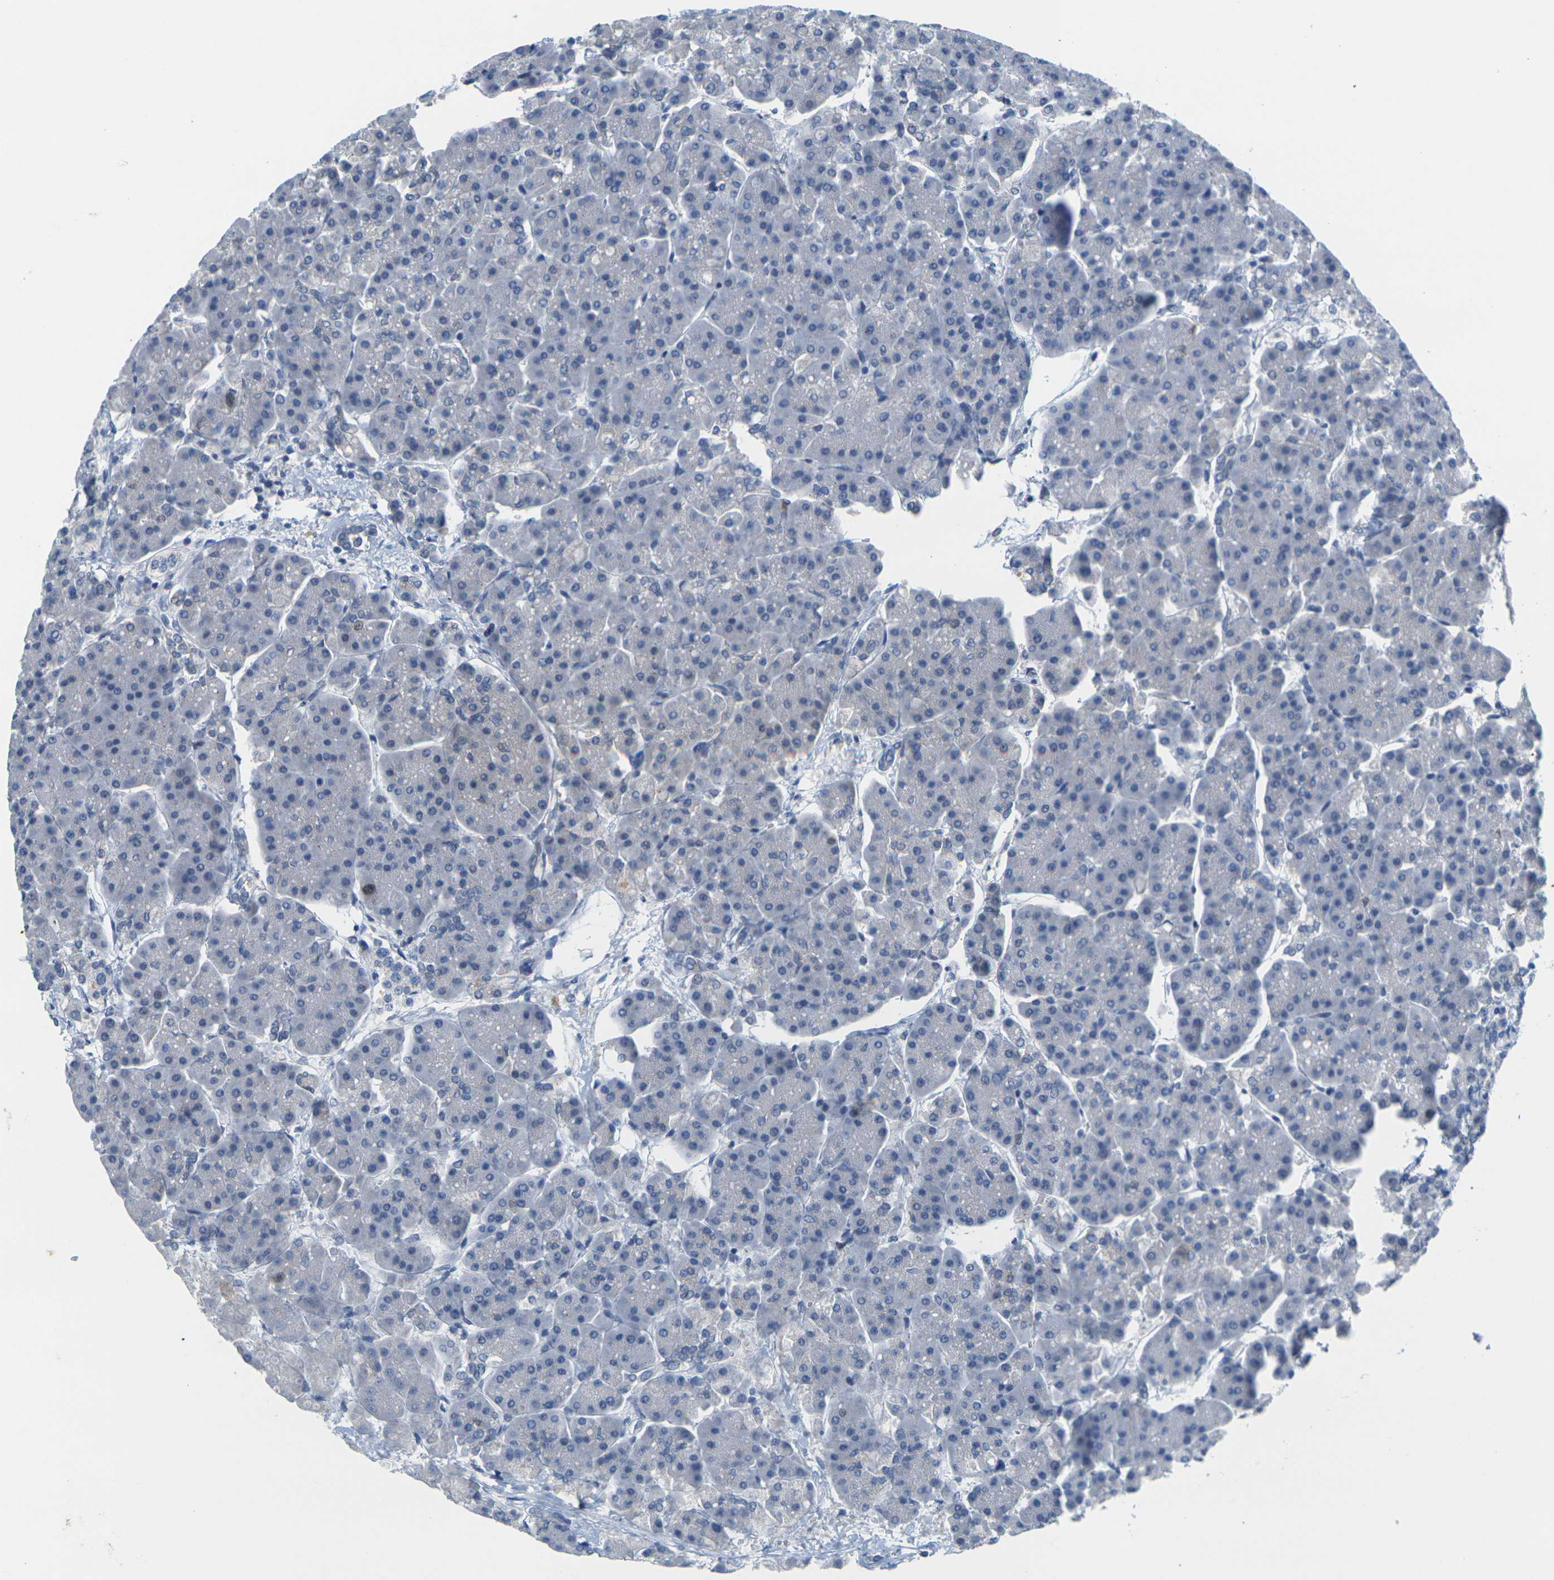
{"staining": {"intensity": "negative", "quantity": "none", "location": "none"}, "tissue": "pancreas", "cell_type": "Exocrine glandular cells", "image_type": "normal", "snomed": [{"axis": "morphology", "description": "Normal tissue, NOS"}, {"axis": "topography", "description": "Pancreas"}], "caption": "IHC of unremarkable human pancreas displays no positivity in exocrine glandular cells.", "gene": "CDK2", "patient": {"sex": "female", "age": 70}}